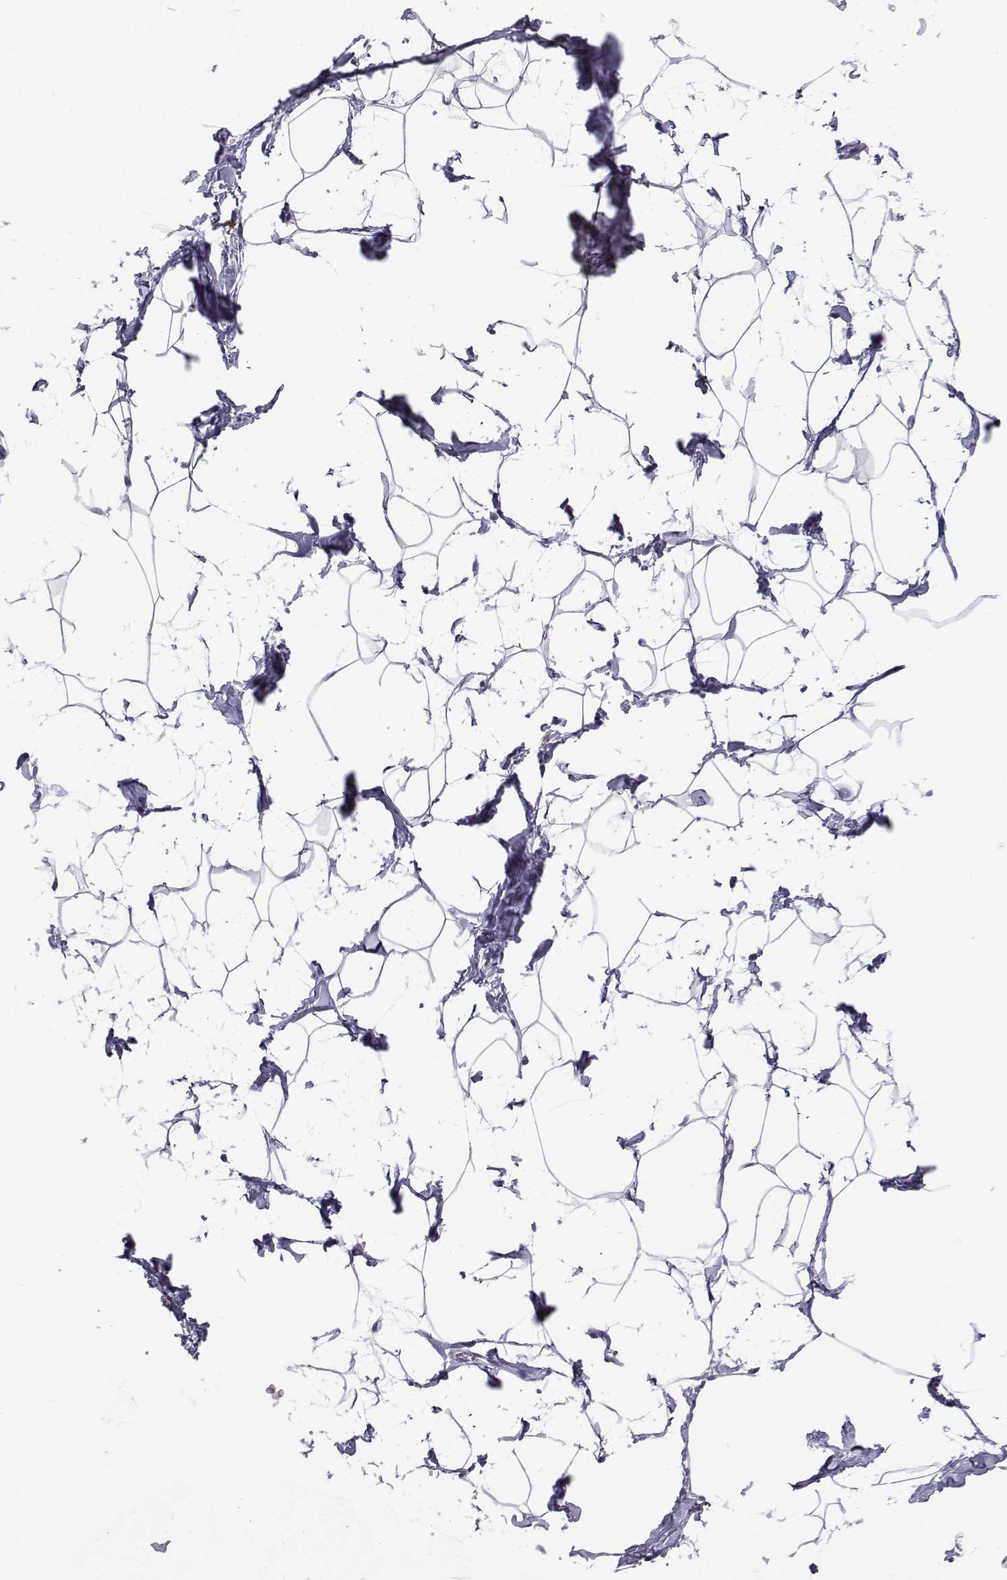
{"staining": {"intensity": "negative", "quantity": "none", "location": "none"}, "tissue": "breast", "cell_type": "Adipocytes", "image_type": "normal", "snomed": [{"axis": "morphology", "description": "Normal tissue, NOS"}, {"axis": "topography", "description": "Breast"}], "caption": "A high-resolution histopathology image shows IHC staining of unremarkable breast, which shows no significant positivity in adipocytes.", "gene": "SLC18A2", "patient": {"sex": "female", "age": 32}}